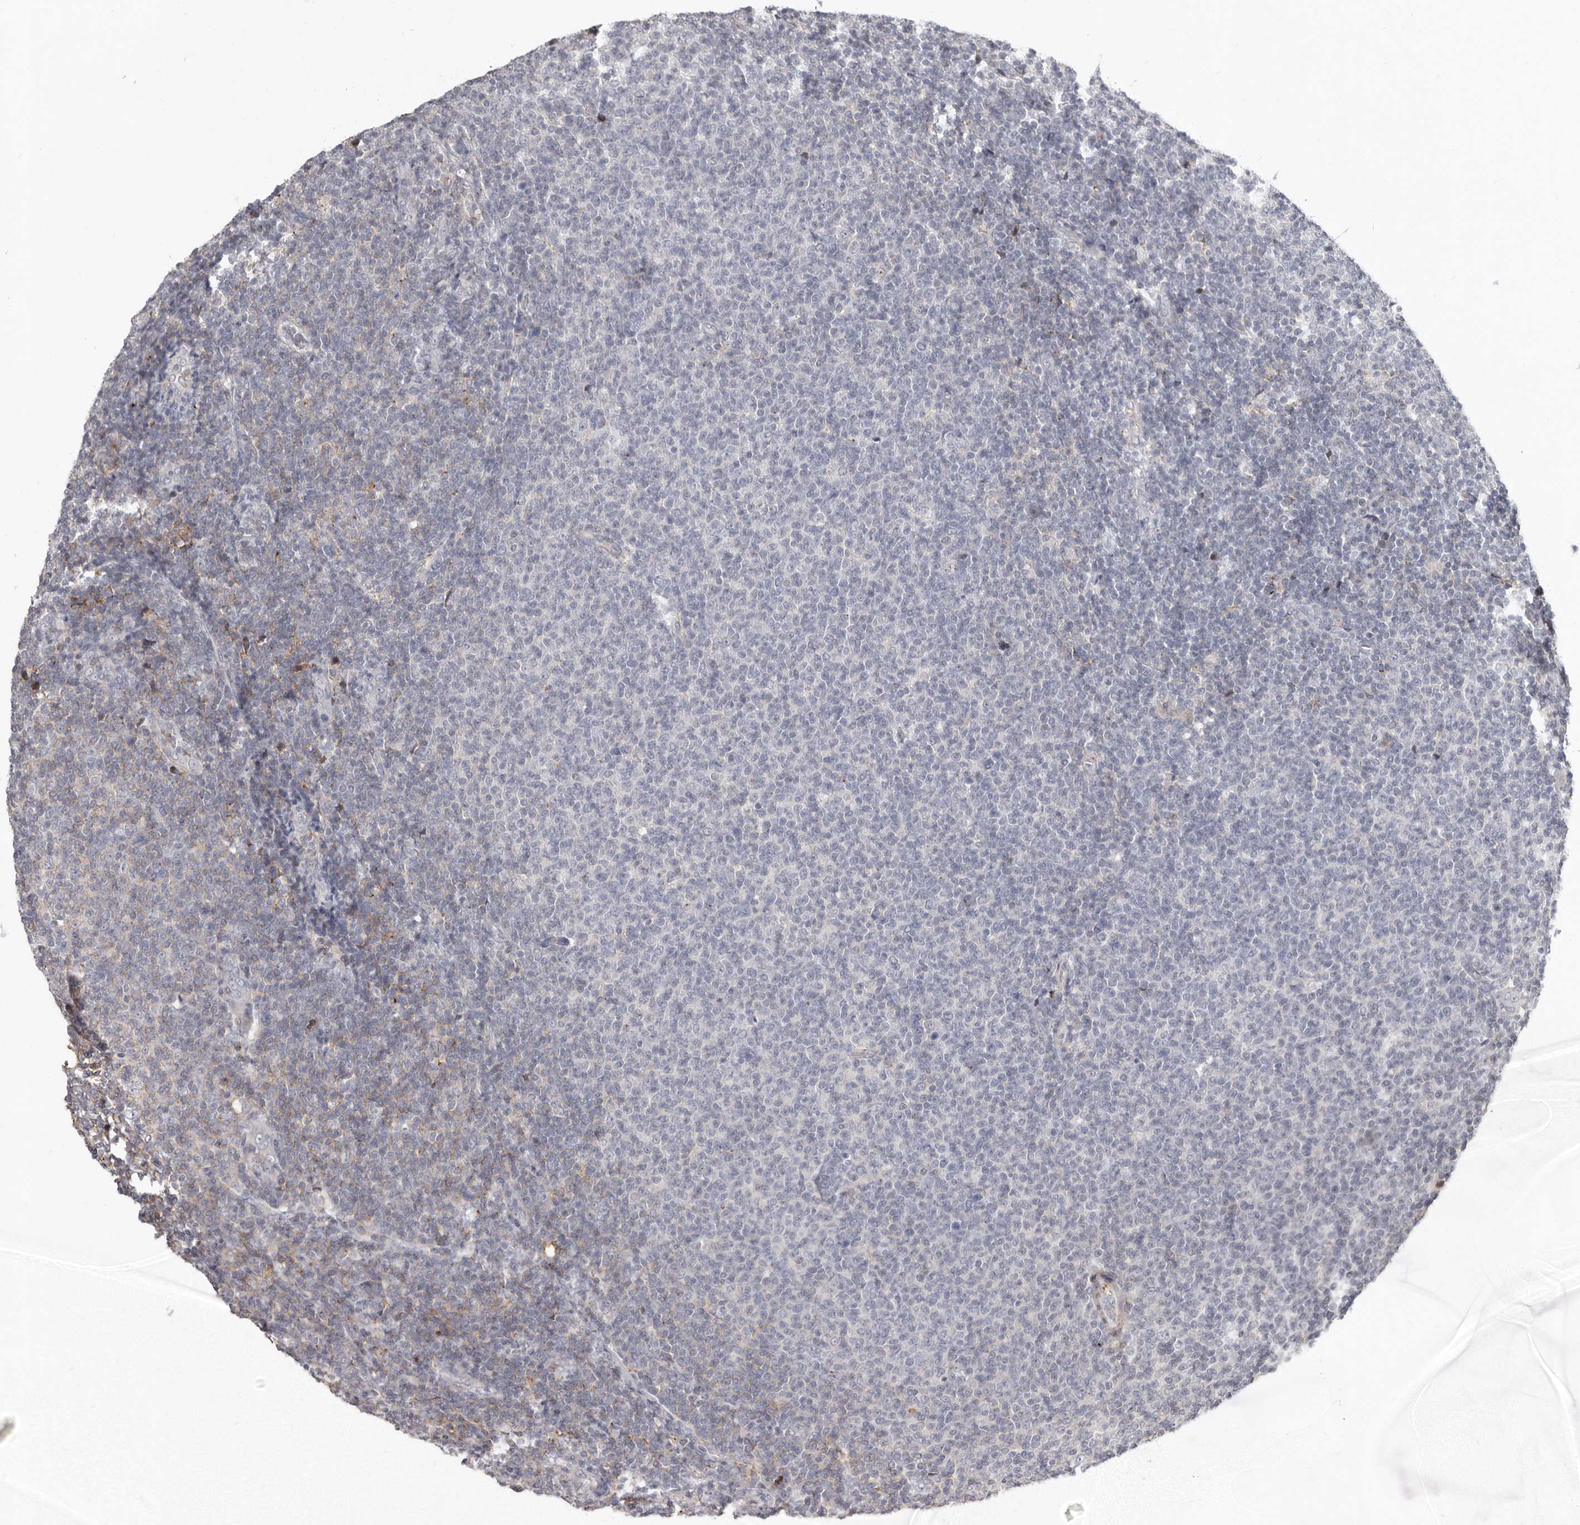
{"staining": {"intensity": "negative", "quantity": "none", "location": "none"}, "tissue": "lymphoma", "cell_type": "Tumor cells", "image_type": "cancer", "snomed": [{"axis": "morphology", "description": "Malignant lymphoma, non-Hodgkin's type, Low grade"}, {"axis": "topography", "description": "Lymph node"}], "caption": "Immunohistochemistry photomicrograph of human malignant lymphoma, non-Hodgkin's type (low-grade) stained for a protein (brown), which displays no expression in tumor cells.", "gene": "KIF26B", "patient": {"sex": "male", "age": 66}}